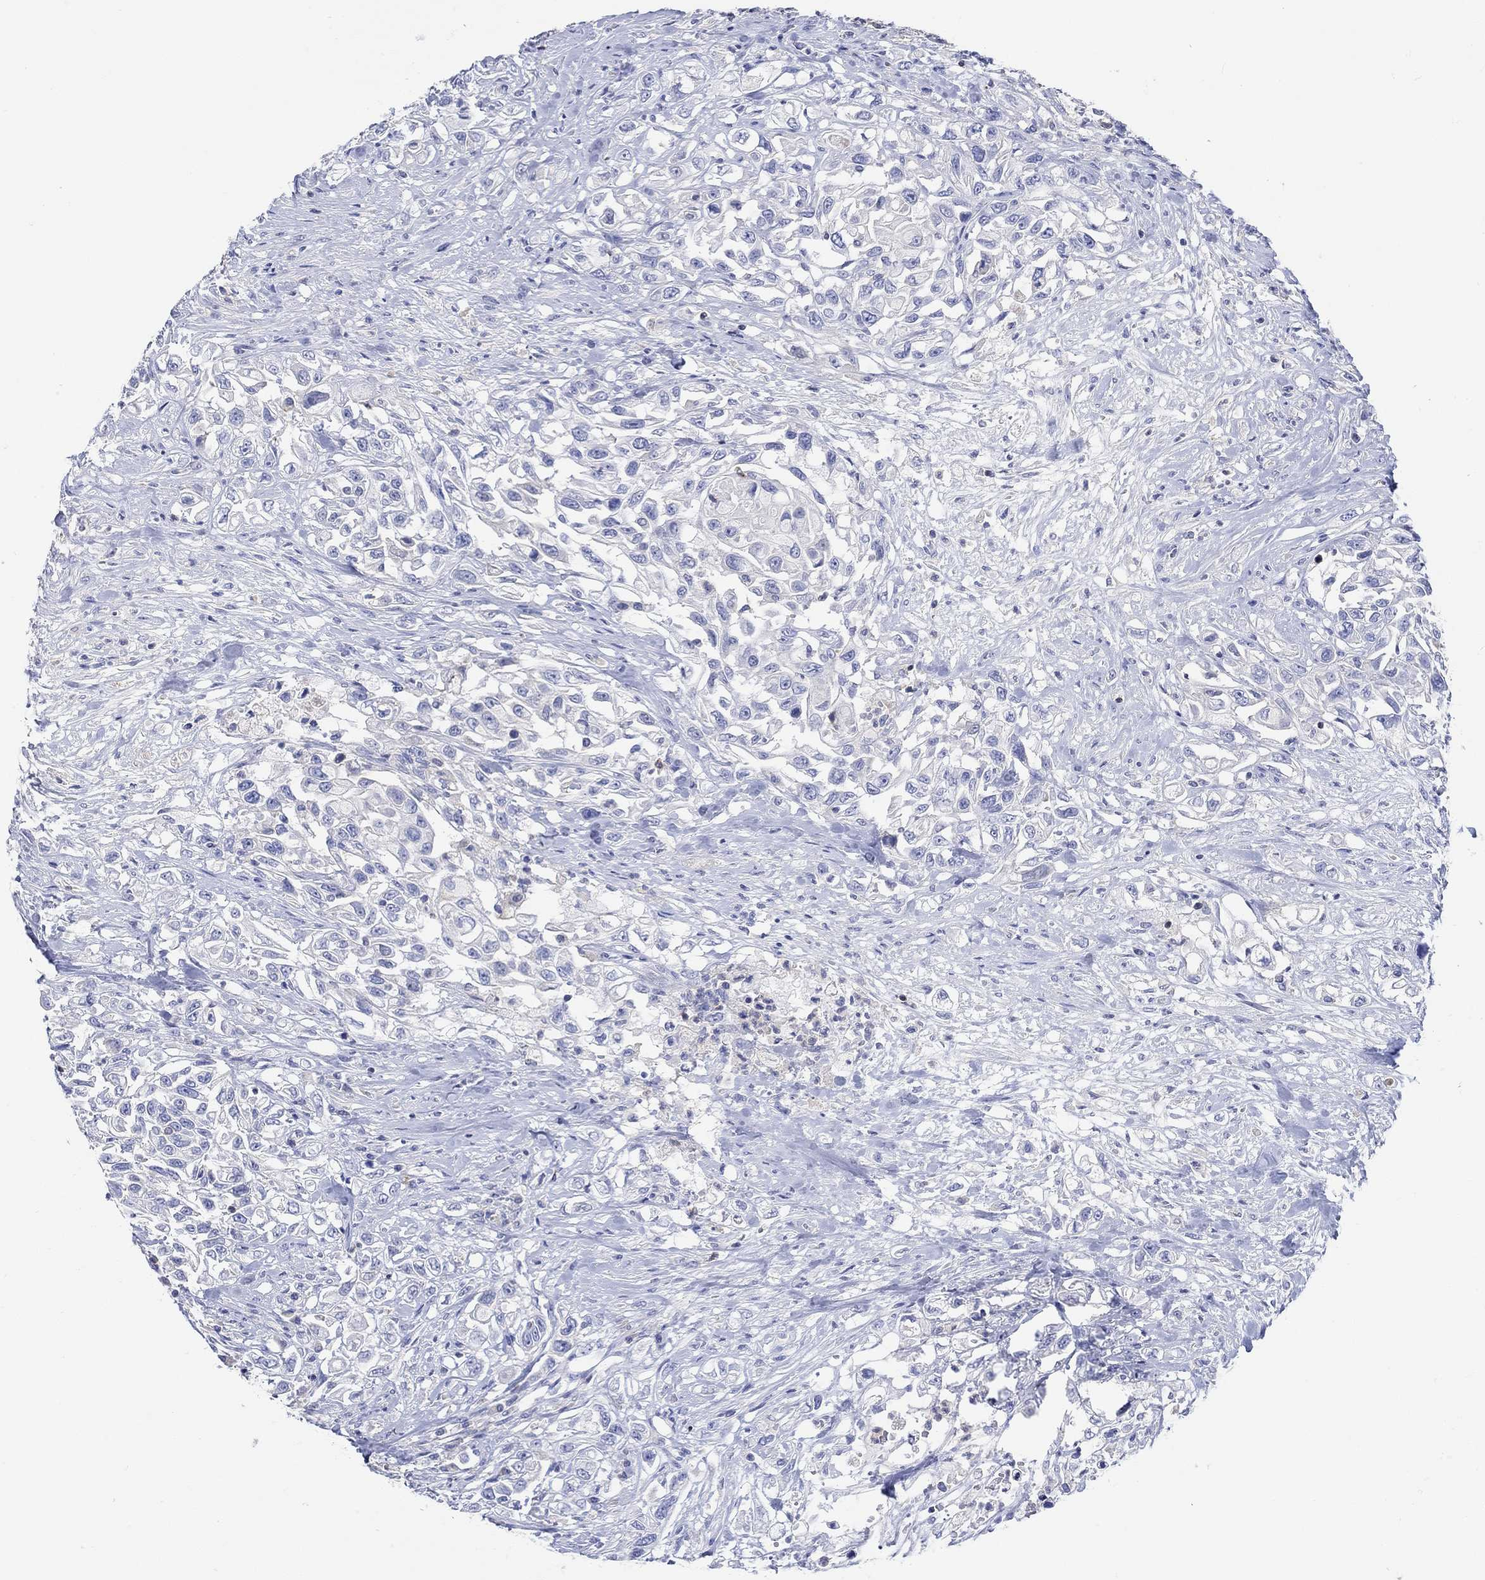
{"staining": {"intensity": "negative", "quantity": "none", "location": "none"}, "tissue": "urothelial cancer", "cell_type": "Tumor cells", "image_type": "cancer", "snomed": [{"axis": "morphology", "description": "Urothelial carcinoma, High grade"}, {"axis": "topography", "description": "Urinary bladder"}], "caption": "Immunohistochemistry (IHC) micrograph of human urothelial cancer stained for a protein (brown), which demonstrates no expression in tumor cells. The staining is performed using DAB (3,3'-diaminobenzidine) brown chromogen with nuclei counter-stained in using hematoxylin.", "gene": "GCM1", "patient": {"sex": "female", "age": 56}}